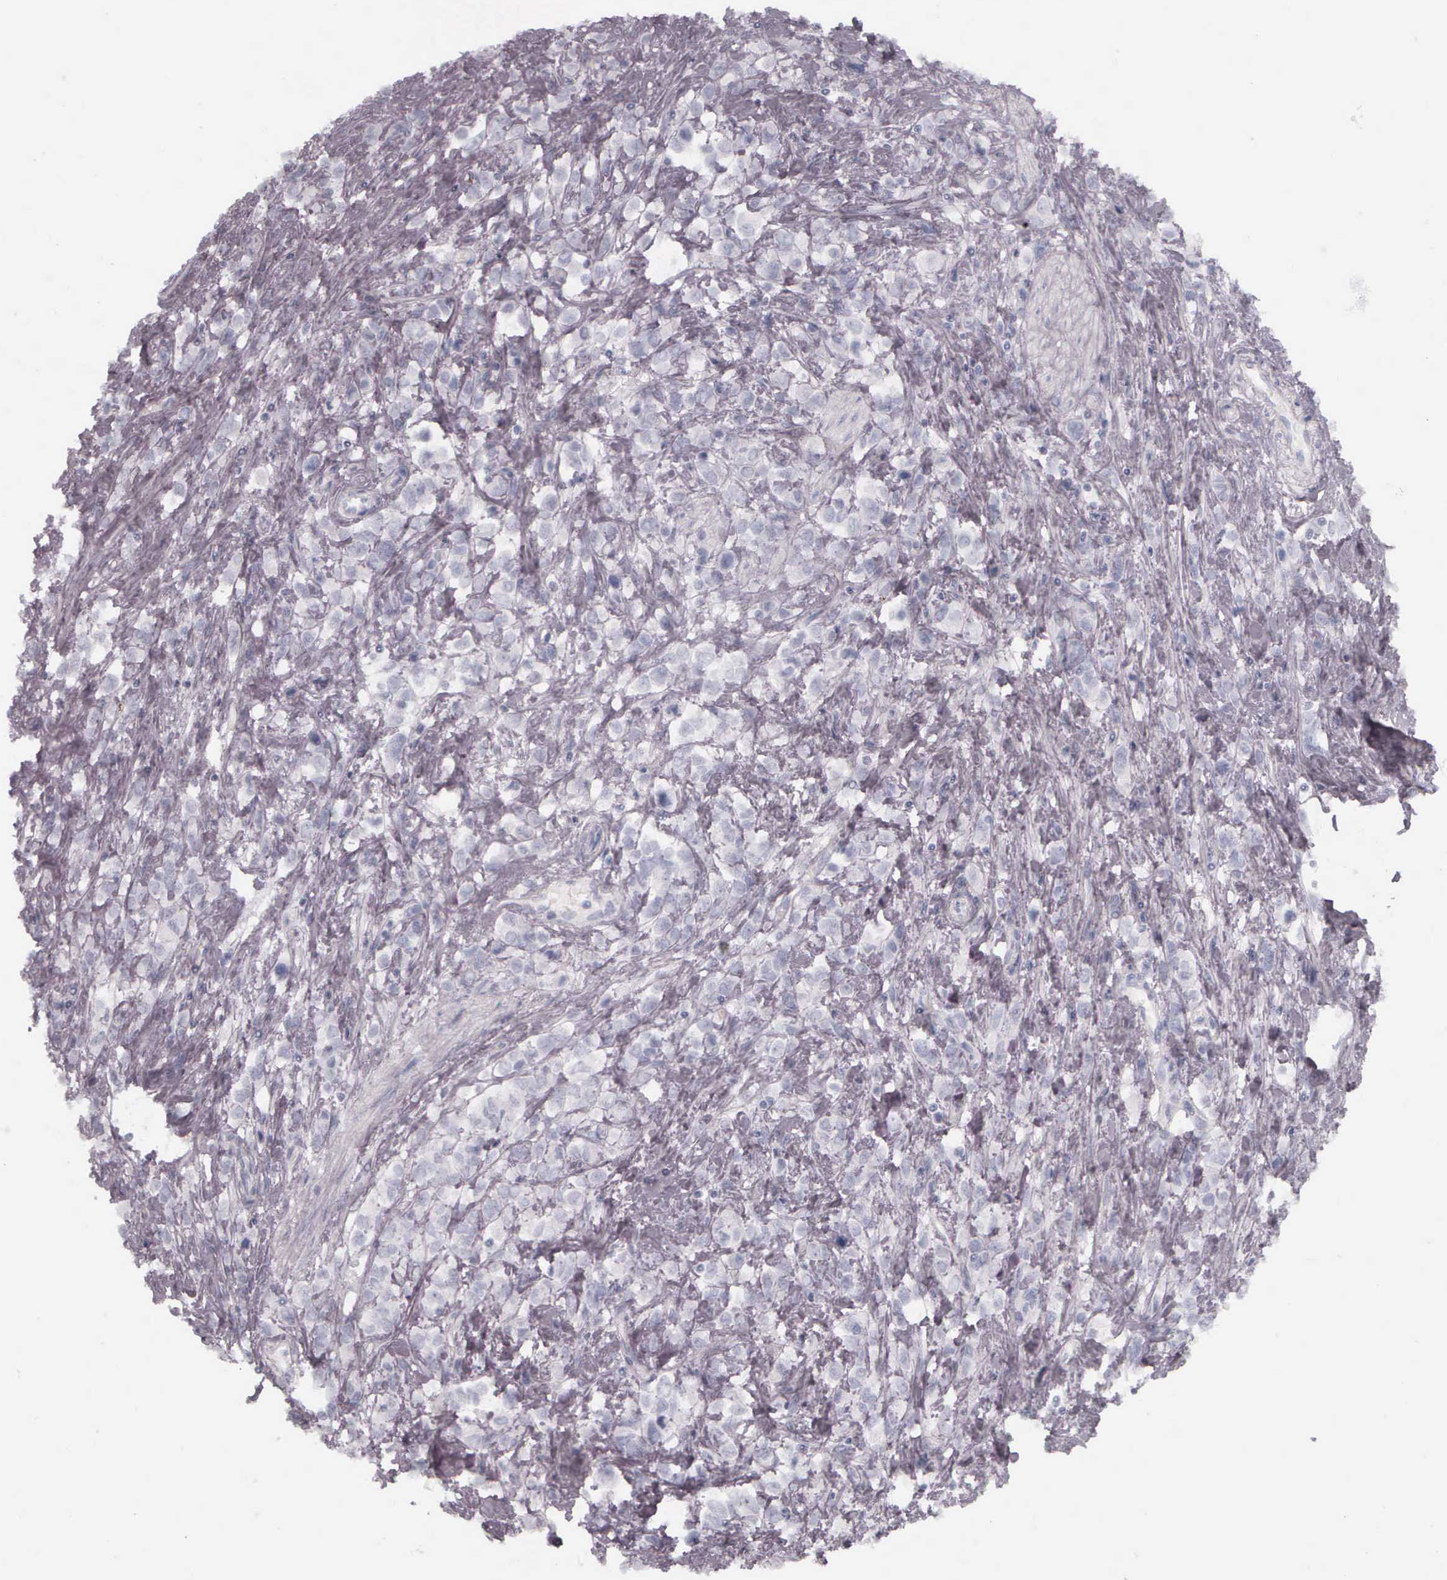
{"staining": {"intensity": "negative", "quantity": "none", "location": "none"}, "tissue": "stomach cancer", "cell_type": "Tumor cells", "image_type": "cancer", "snomed": [{"axis": "morphology", "description": "Adenocarcinoma, NOS"}, {"axis": "topography", "description": "Stomach, upper"}], "caption": "The IHC photomicrograph has no significant expression in tumor cells of stomach cancer (adenocarcinoma) tissue.", "gene": "KRT14", "patient": {"sex": "male", "age": 76}}